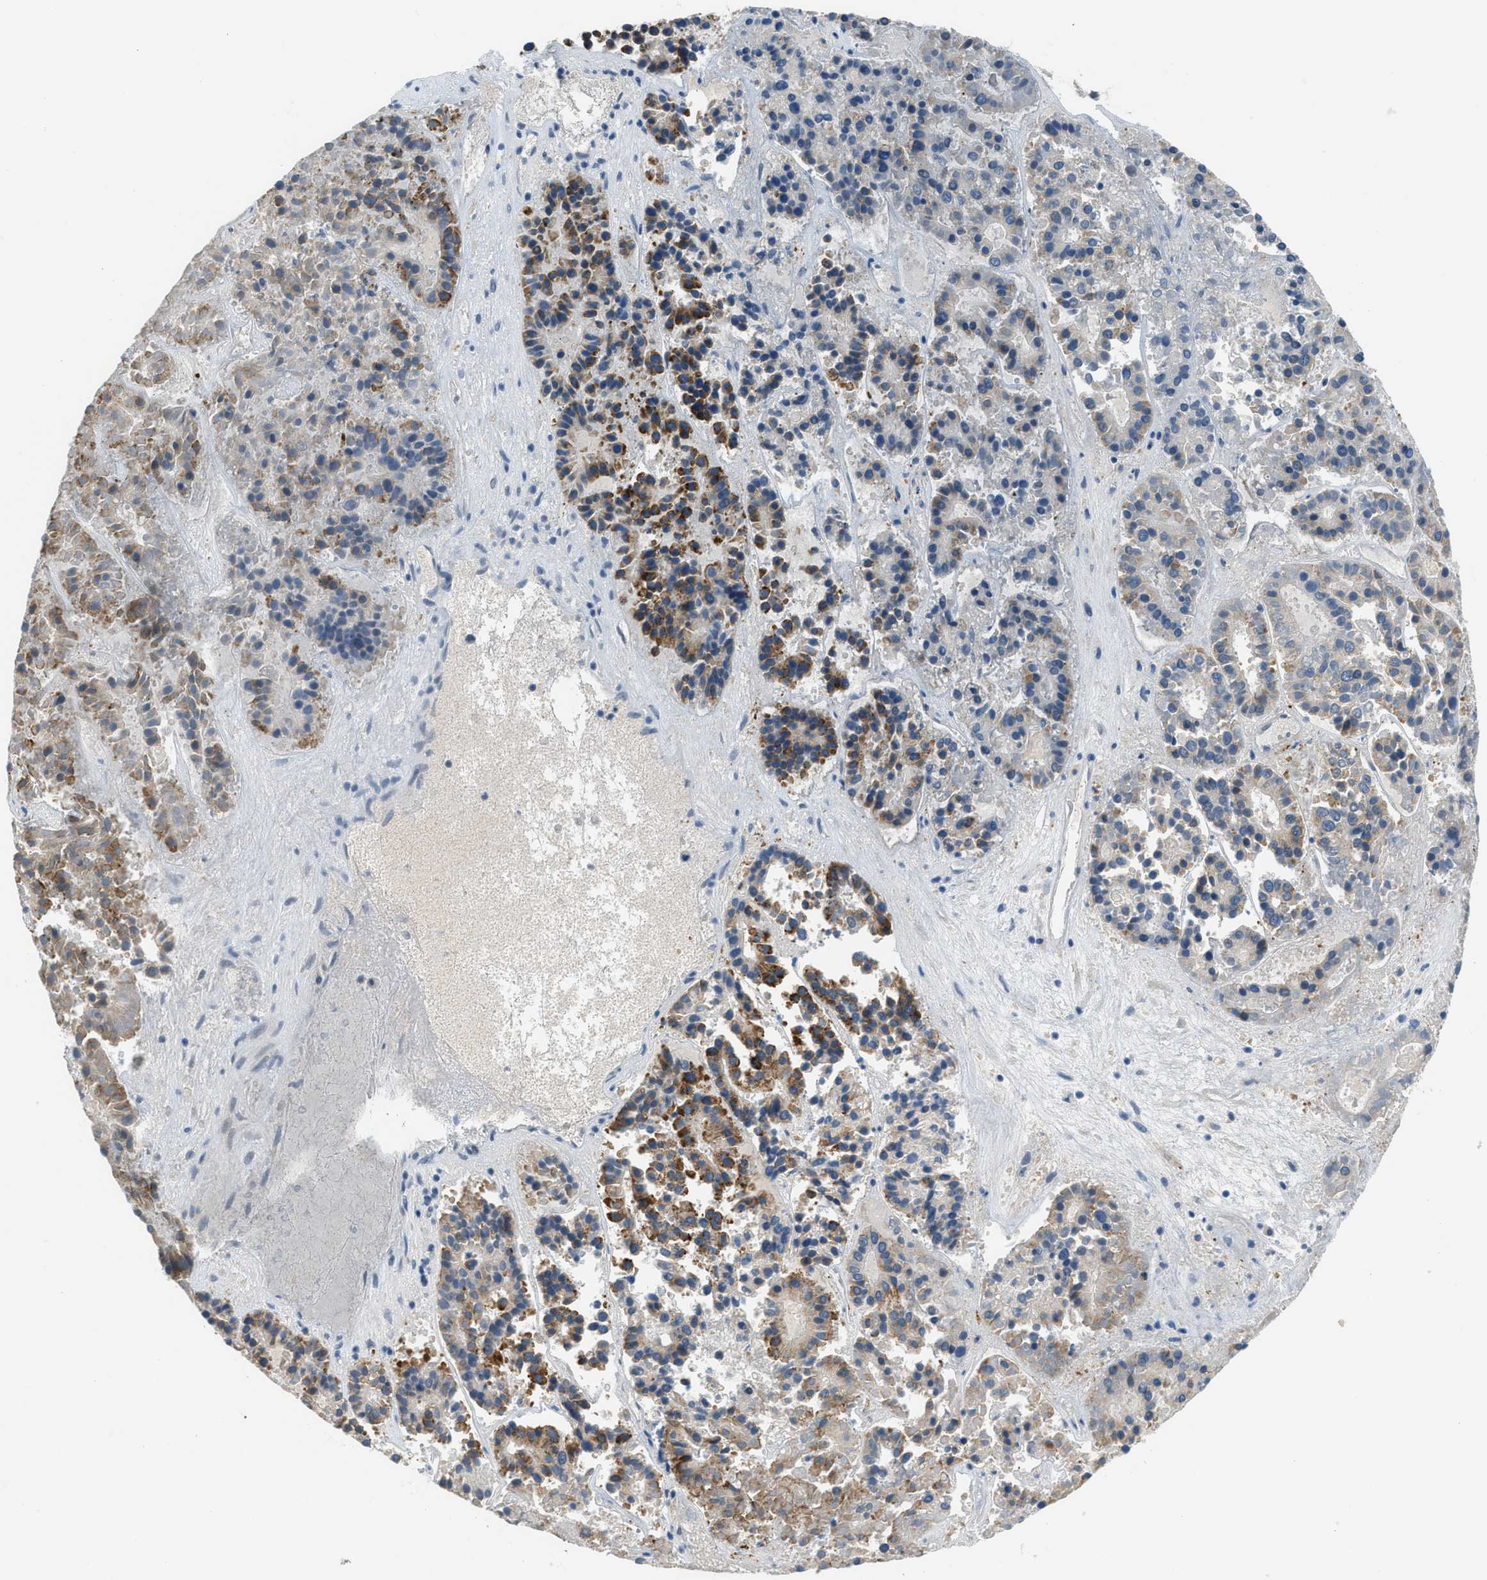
{"staining": {"intensity": "moderate", "quantity": "25%-75%", "location": "cytoplasmic/membranous"}, "tissue": "pancreatic cancer", "cell_type": "Tumor cells", "image_type": "cancer", "snomed": [{"axis": "morphology", "description": "Adenocarcinoma, NOS"}, {"axis": "topography", "description": "Pancreas"}], "caption": "Tumor cells show moderate cytoplasmic/membranous staining in about 25%-75% of cells in pancreatic cancer.", "gene": "TMEM68", "patient": {"sex": "male", "age": 50}}